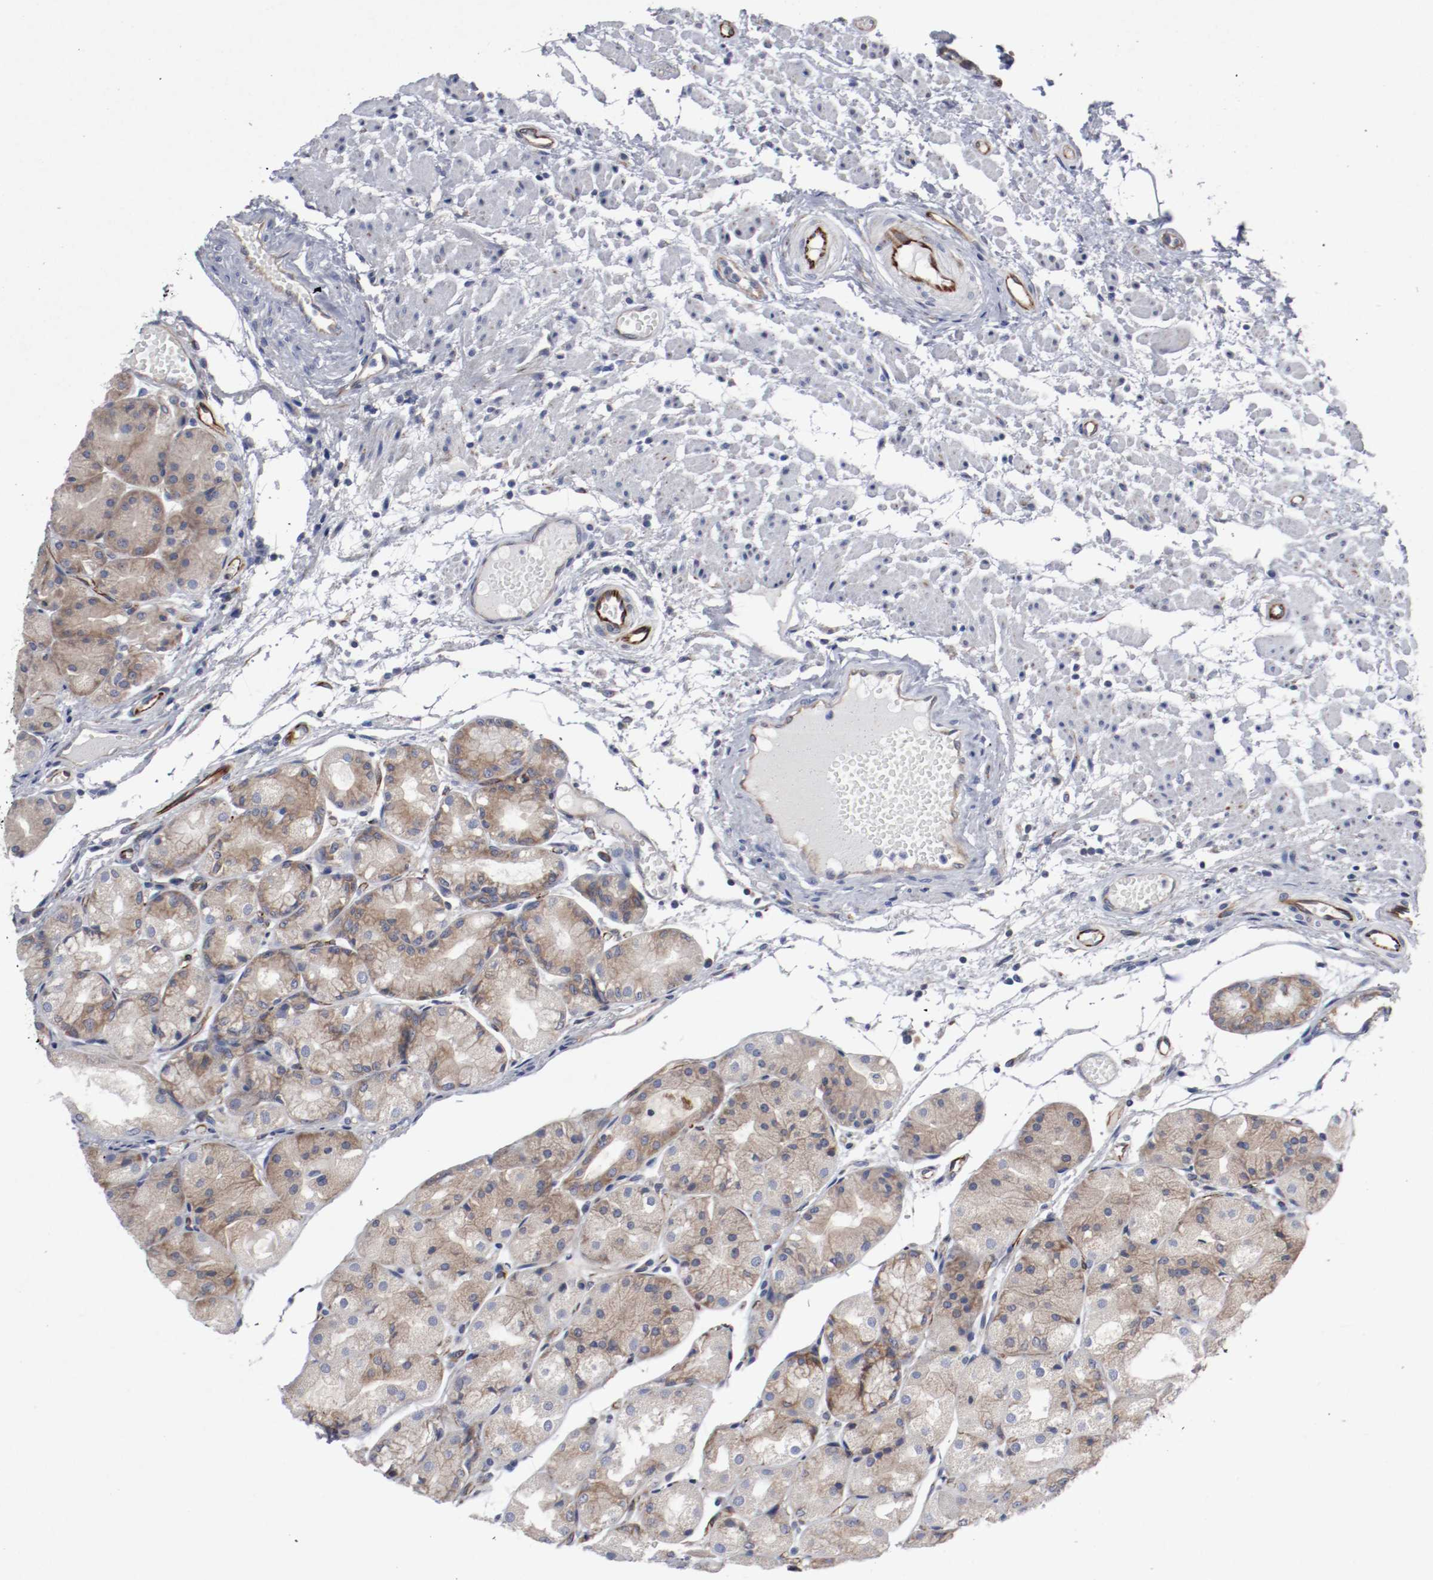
{"staining": {"intensity": "moderate", "quantity": ">75%", "location": "cytoplasmic/membranous"}, "tissue": "stomach", "cell_type": "Glandular cells", "image_type": "normal", "snomed": [{"axis": "morphology", "description": "Normal tissue, NOS"}, {"axis": "topography", "description": "Stomach, upper"}], "caption": "This histopathology image reveals immunohistochemistry staining of normal stomach, with medium moderate cytoplasmic/membranous expression in approximately >75% of glandular cells.", "gene": "GIT1", "patient": {"sex": "male", "age": 72}}